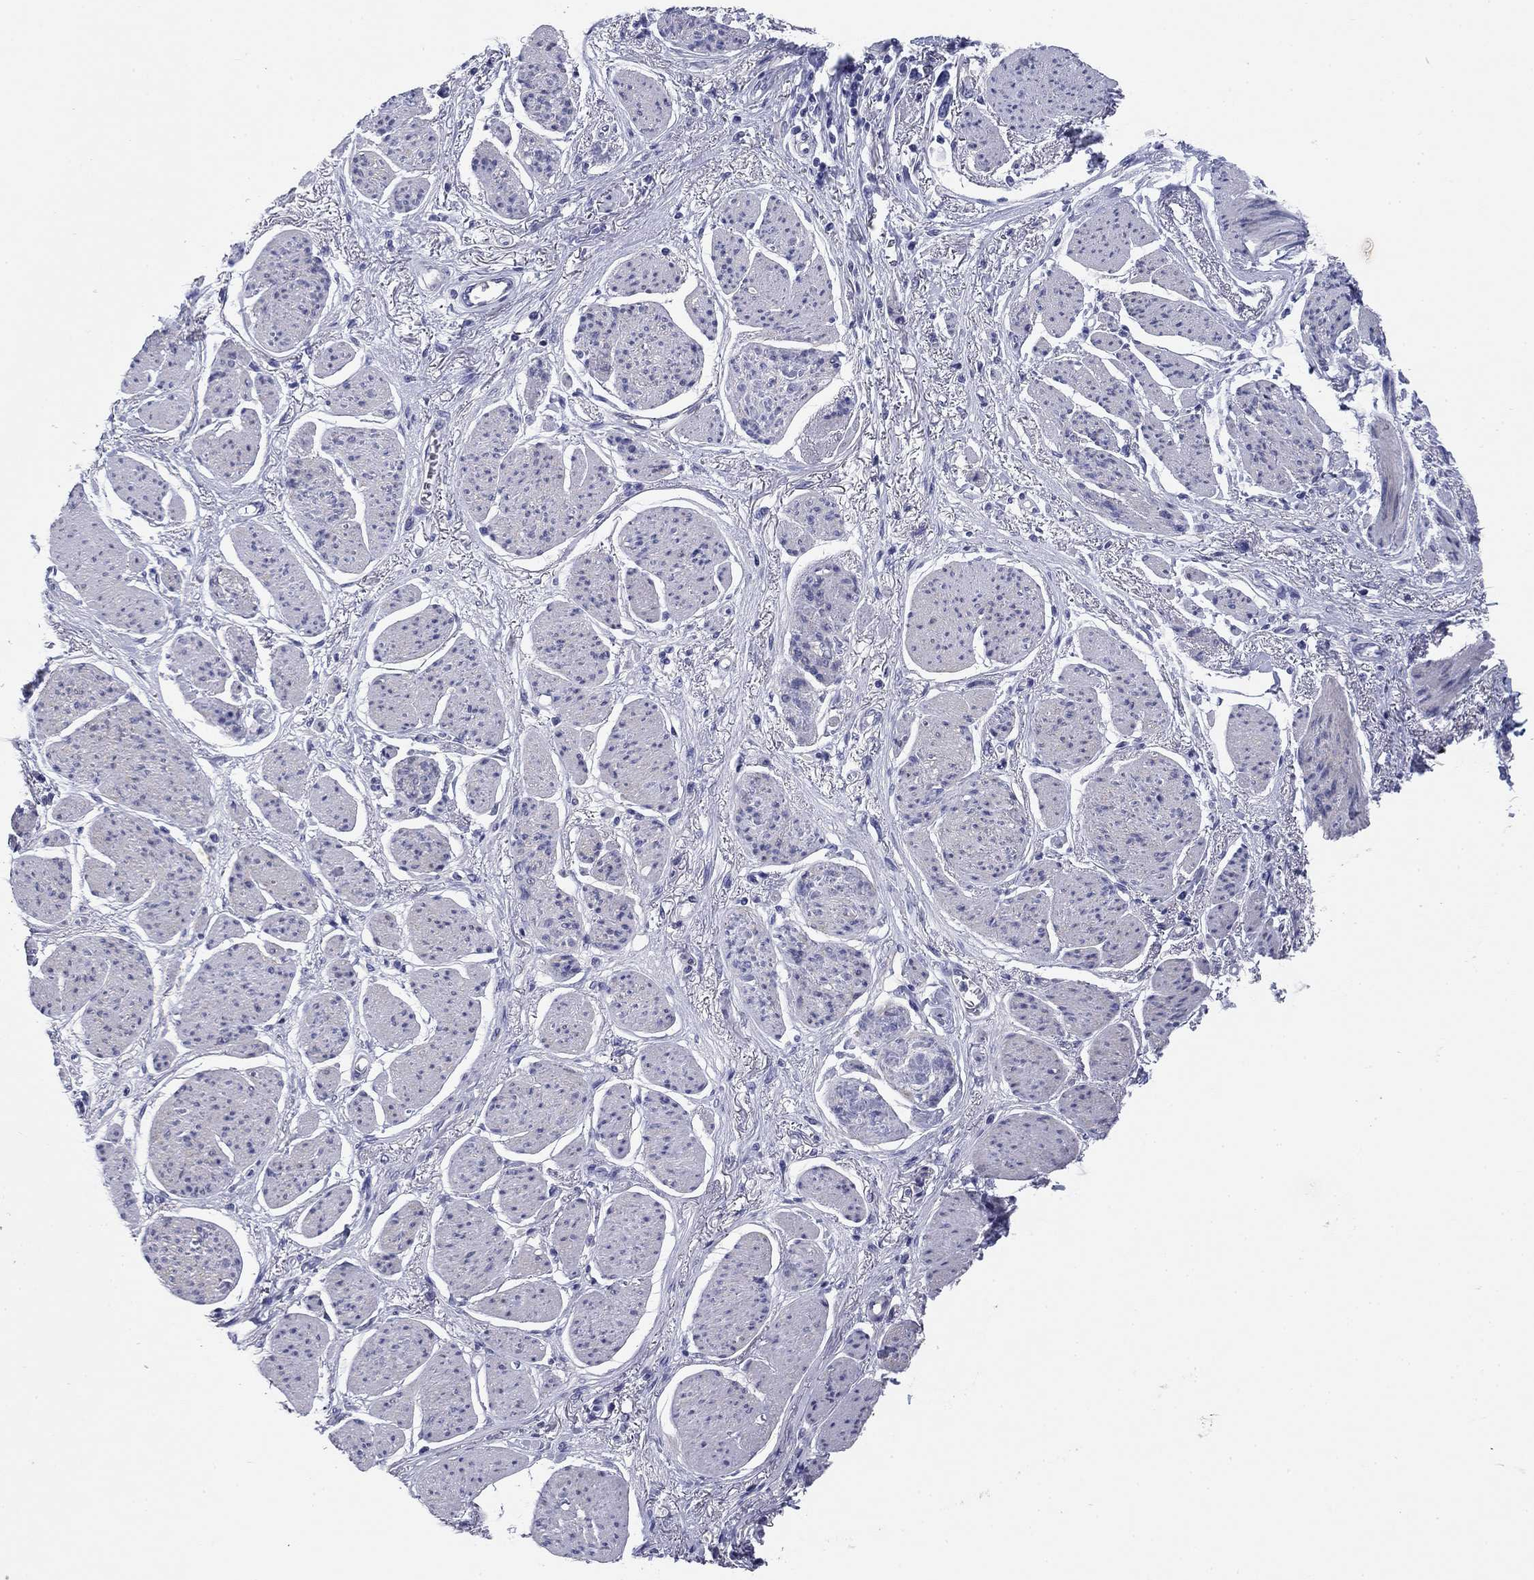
{"staining": {"intensity": "negative", "quantity": "none", "location": "none"}, "tissue": "stomach cancer", "cell_type": "Tumor cells", "image_type": "cancer", "snomed": [{"axis": "morphology", "description": "Adenocarcinoma, NOS"}, {"axis": "topography", "description": "Stomach"}], "caption": "Immunohistochemical staining of human stomach adenocarcinoma exhibits no significant expression in tumor cells.", "gene": "KCNH1", "patient": {"sex": "female", "age": 81}}